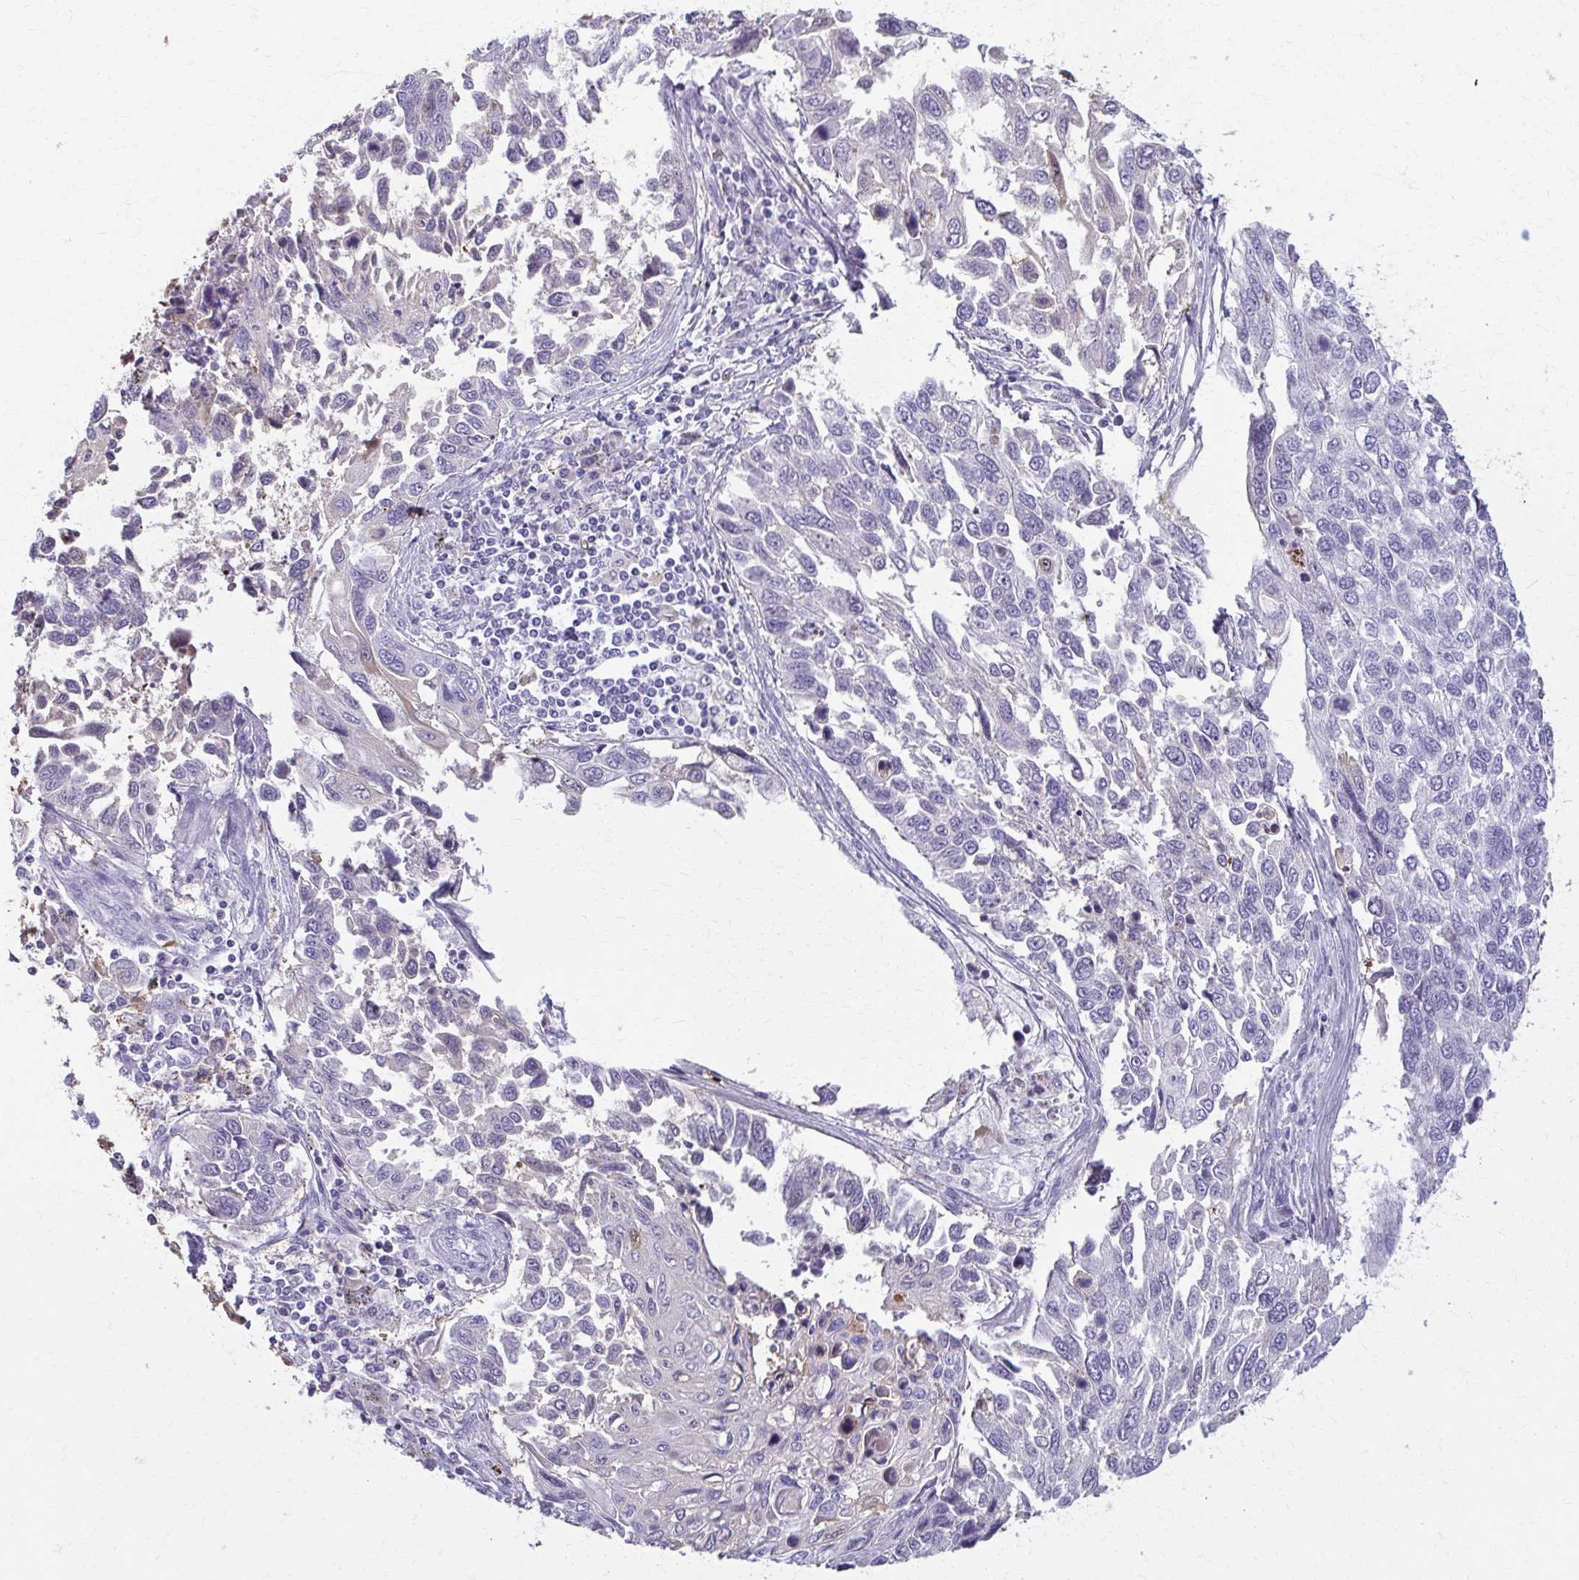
{"staining": {"intensity": "negative", "quantity": "none", "location": "none"}, "tissue": "lung cancer", "cell_type": "Tumor cells", "image_type": "cancer", "snomed": [{"axis": "morphology", "description": "Squamous cell carcinoma, NOS"}, {"axis": "topography", "description": "Lung"}], "caption": "An immunohistochemistry (IHC) histopathology image of lung squamous cell carcinoma is shown. There is no staining in tumor cells of lung squamous cell carcinoma.", "gene": "OR4M1", "patient": {"sex": "male", "age": 62}}